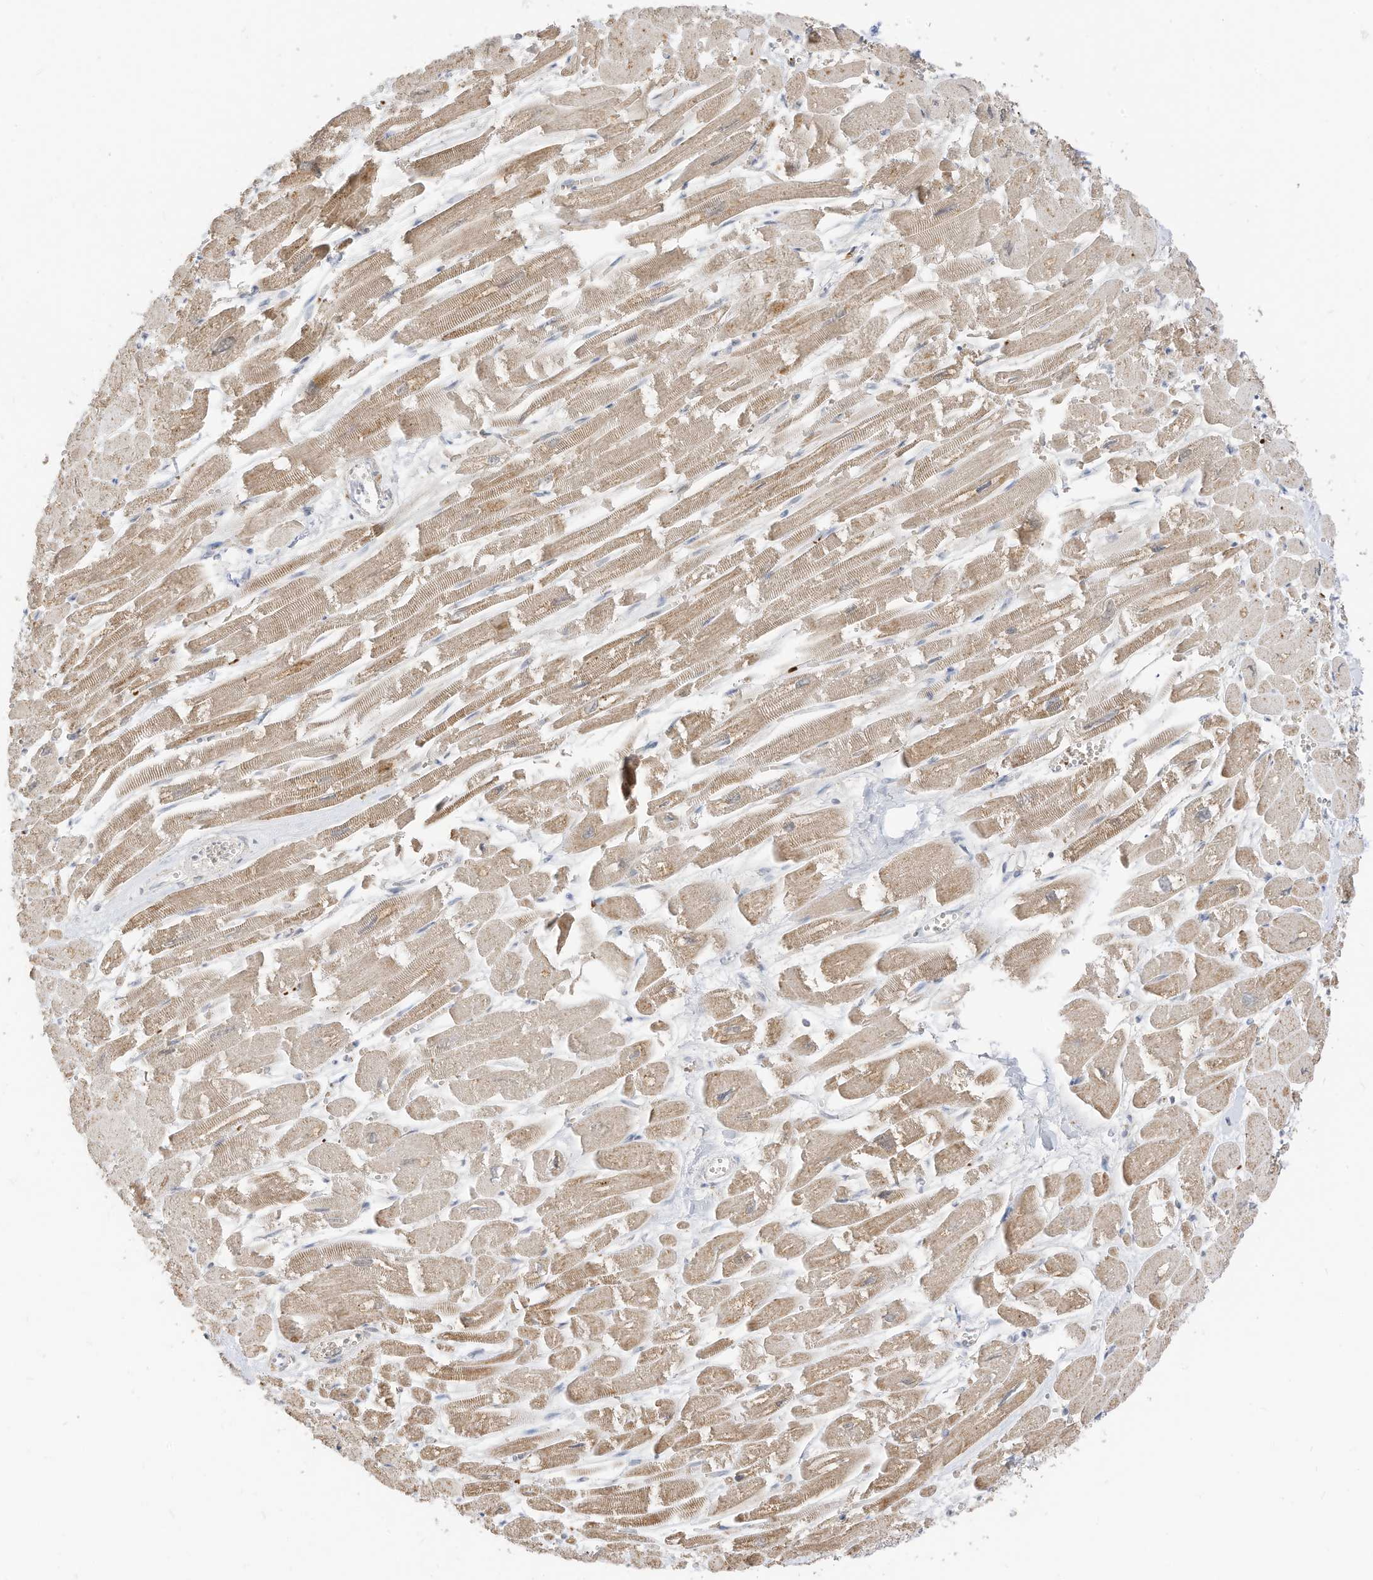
{"staining": {"intensity": "moderate", "quantity": ">75%", "location": "cytoplasmic/membranous"}, "tissue": "heart muscle", "cell_type": "Cardiomyocytes", "image_type": "normal", "snomed": [{"axis": "morphology", "description": "Normal tissue, NOS"}, {"axis": "topography", "description": "Heart"}], "caption": "Immunohistochemistry (IHC) (DAB (3,3'-diaminobenzidine)) staining of unremarkable human heart muscle displays moderate cytoplasmic/membranous protein positivity in about >75% of cardiomyocytes. The protein is stained brown, and the nuclei are stained in blue (DAB (3,3'-diaminobenzidine) IHC with brightfield microscopy, high magnification).", "gene": "MTUS2", "patient": {"sex": "male", "age": 54}}